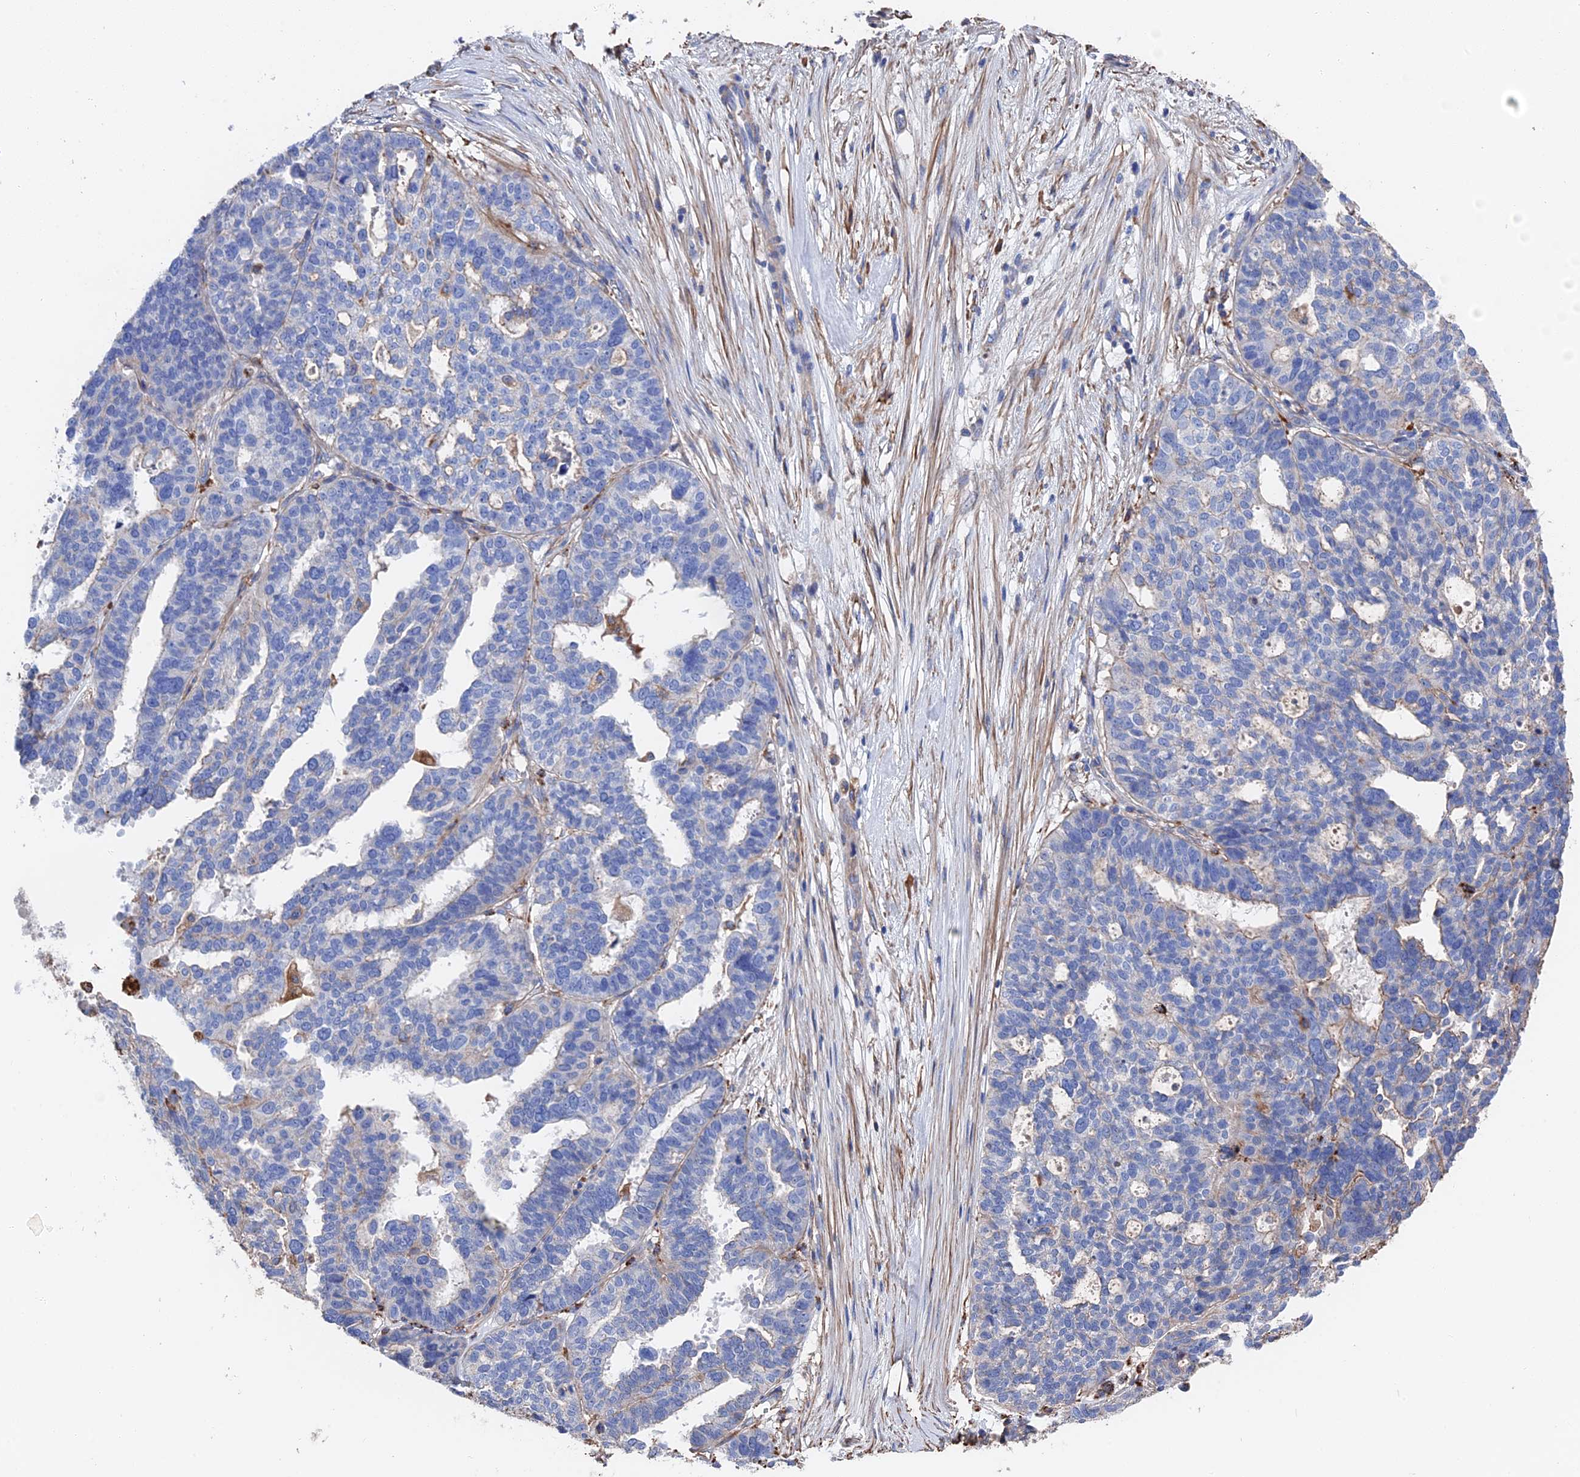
{"staining": {"intensity": "negative", "quantity": "none", "location": "none"}, "tissue": "ovarian cancer", "cell_type": "Tumor cells", "image_type": "cancer", "snomed": [{"axis": "morphology", "description": "Cystadenocarcinoma, serous, NOS"}, {"axis": "topography", "description": "Ovary"}], "caption": "Protein analysis of ovarian cancer (serous cystadenocarcinoma) displays no significant staining in tumor cells.", "gene": "STRA6", "patient": {"sex": "female", "age": 59}}